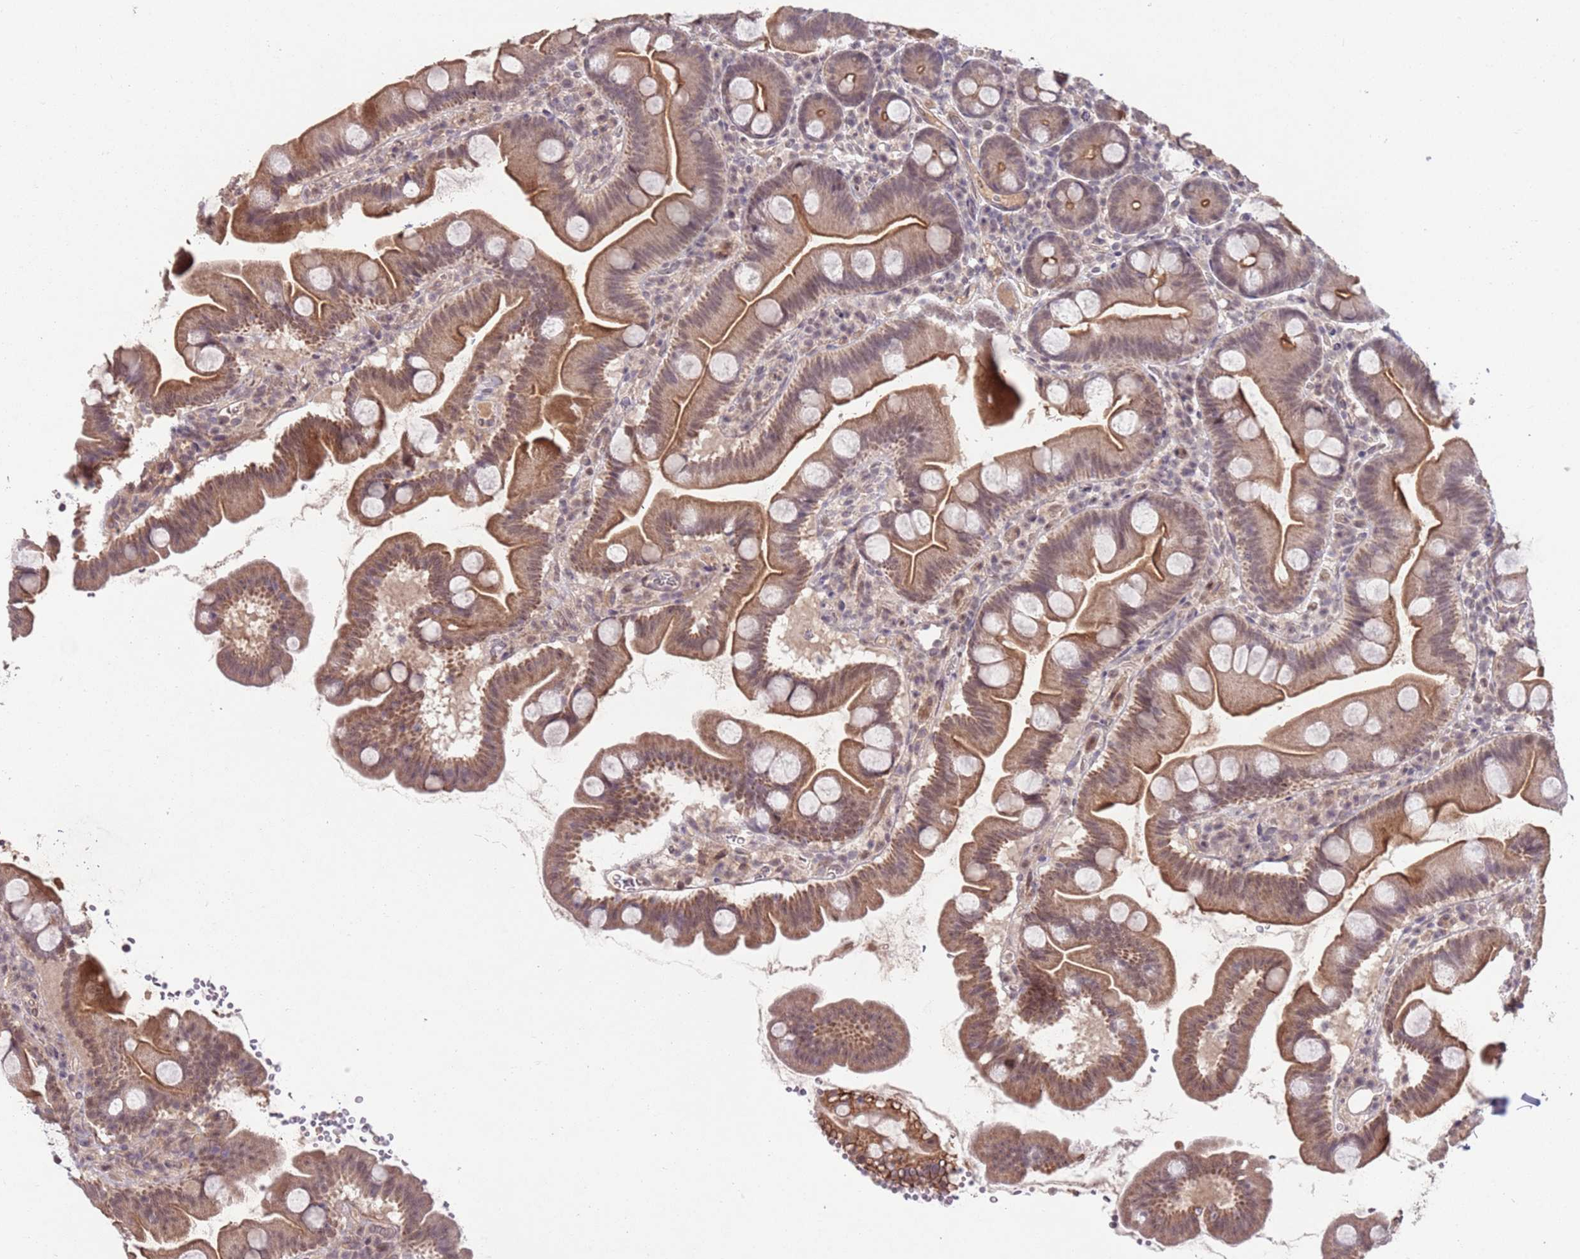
{"staining": {"intensity": "moderate", "quantity": ">75%", "location": "cytoplasmic/membranous"}, "tissue": "small intestine", "cell_type": "Glandular cells", "image_type": "normal", "snomed": [{"axis": "morphology", "description": "Normal tissue, NOS"}, {"axis": "topography", "description": "Small intestine"}], "caption": "Immunohistochemical staining of benign human small intestine demonstrates >75% levels of moderate cytoplasmic/membranous protein expression in about >75% of glandular cells. The staining was performed using DAB to visualize the protein expression in brown, while the nuclei were stained in blue with hematoxylin (Magnification: 20x).", "gene": "MEI1", "patient": {"sex": "female", "age": 68}}